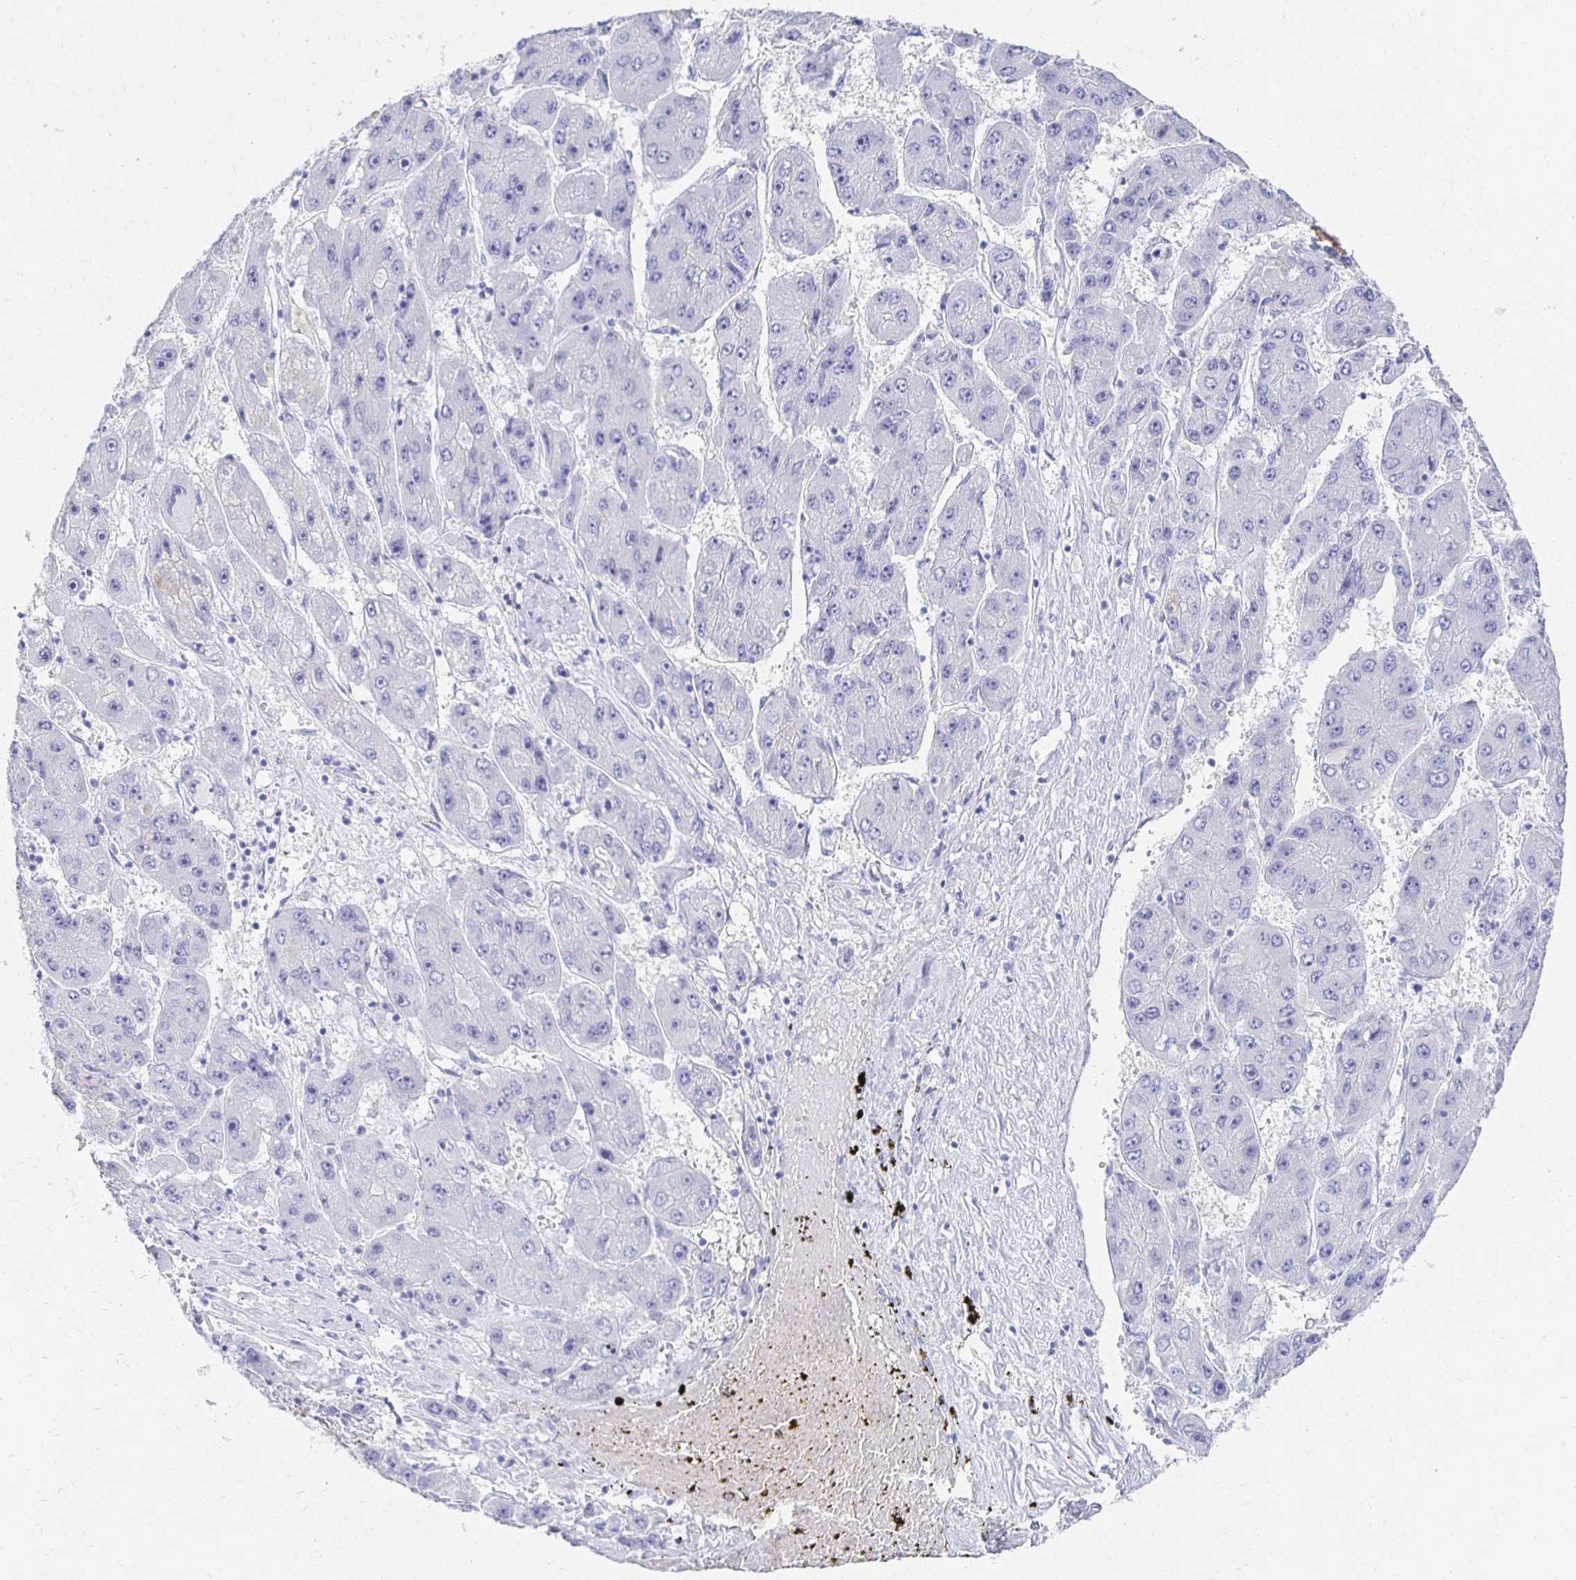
{"staining": {"intensity": "negative", "quantity": "none", "location": "none"}, "tissue": "liver cancer", "cell_type": "Tumor cells", "image_type": "cancer", "snomed": [{"axis": "morphology", "description": "Carcinoma, Hepatocellular, NOS"}, {"axis": "topography", "description": "Liver"}], "caption": "Micrograph shows no protein staining in tumor cells of liver cancer tissue.", "gene": "PRDM7", "patient": {"sex": "female", "age": 61}}